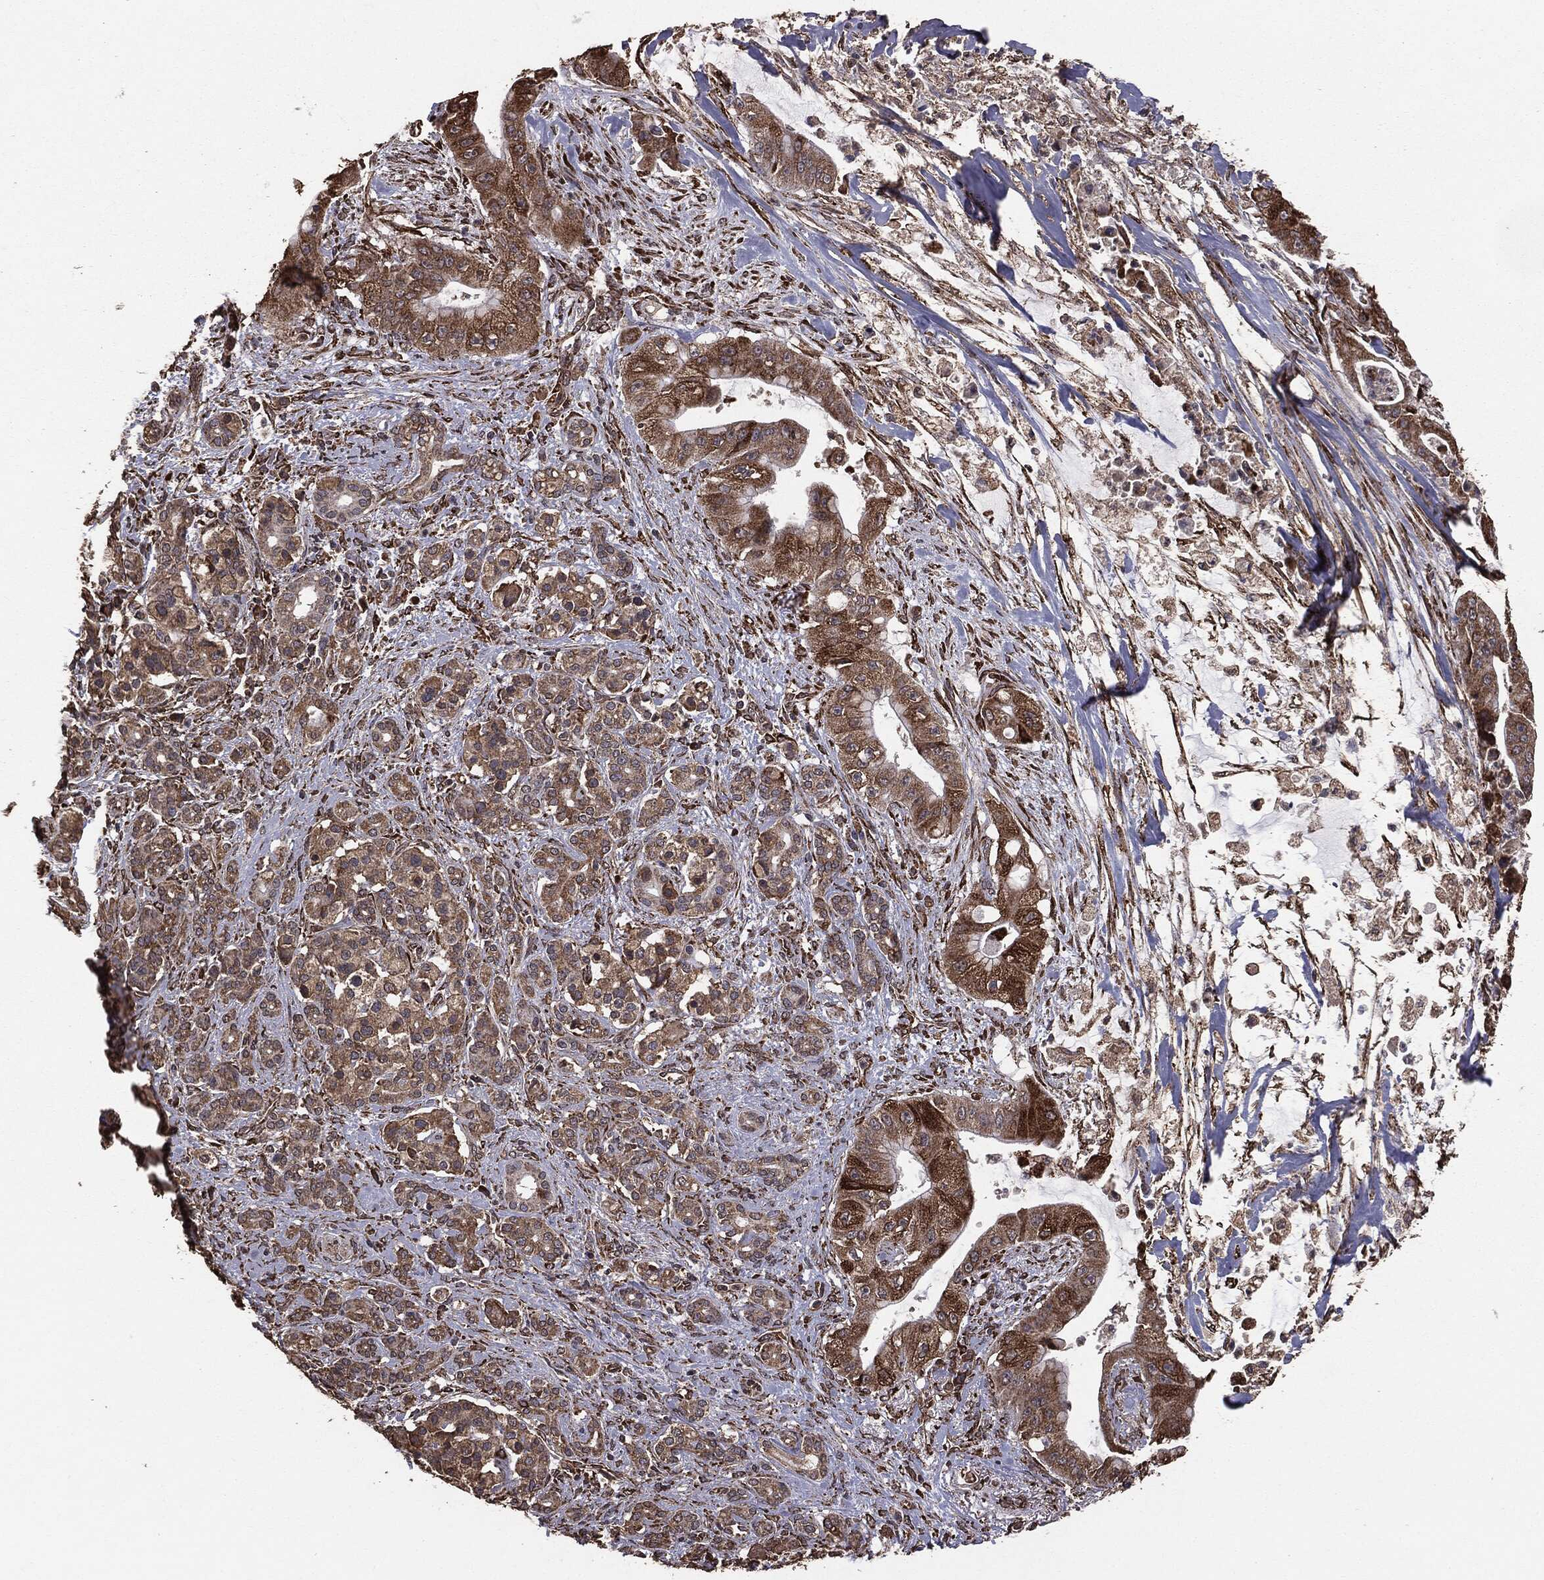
{"staining": {"intensity": "moderate", "quantity": ">75%", "location": "cytoplasmic/membranous"}, "tissue": "pancreatic cancer", "cell_type": "Tumor cells", "image_type": "cancer", "snomed": [{"axis": "morphology", "description": "Normal tissue, NOS"}, {"axis": "morphology", "description": "Inflammation, NOS"}, {"axis": "morphology", "description": "Adenocarcinoma, NOS"}, {"axis": "topography", "description": "Pancreas"}], "caption": "Immunohistochemistry (DAB) staining of pancreatic cancer (adenocarcinoma) reveals moderate cytoplasmic/membranous protein staining in about >75% of tumor cells.", "gene": "MTOR", "patient": {"sex": "male", "age": 57}}